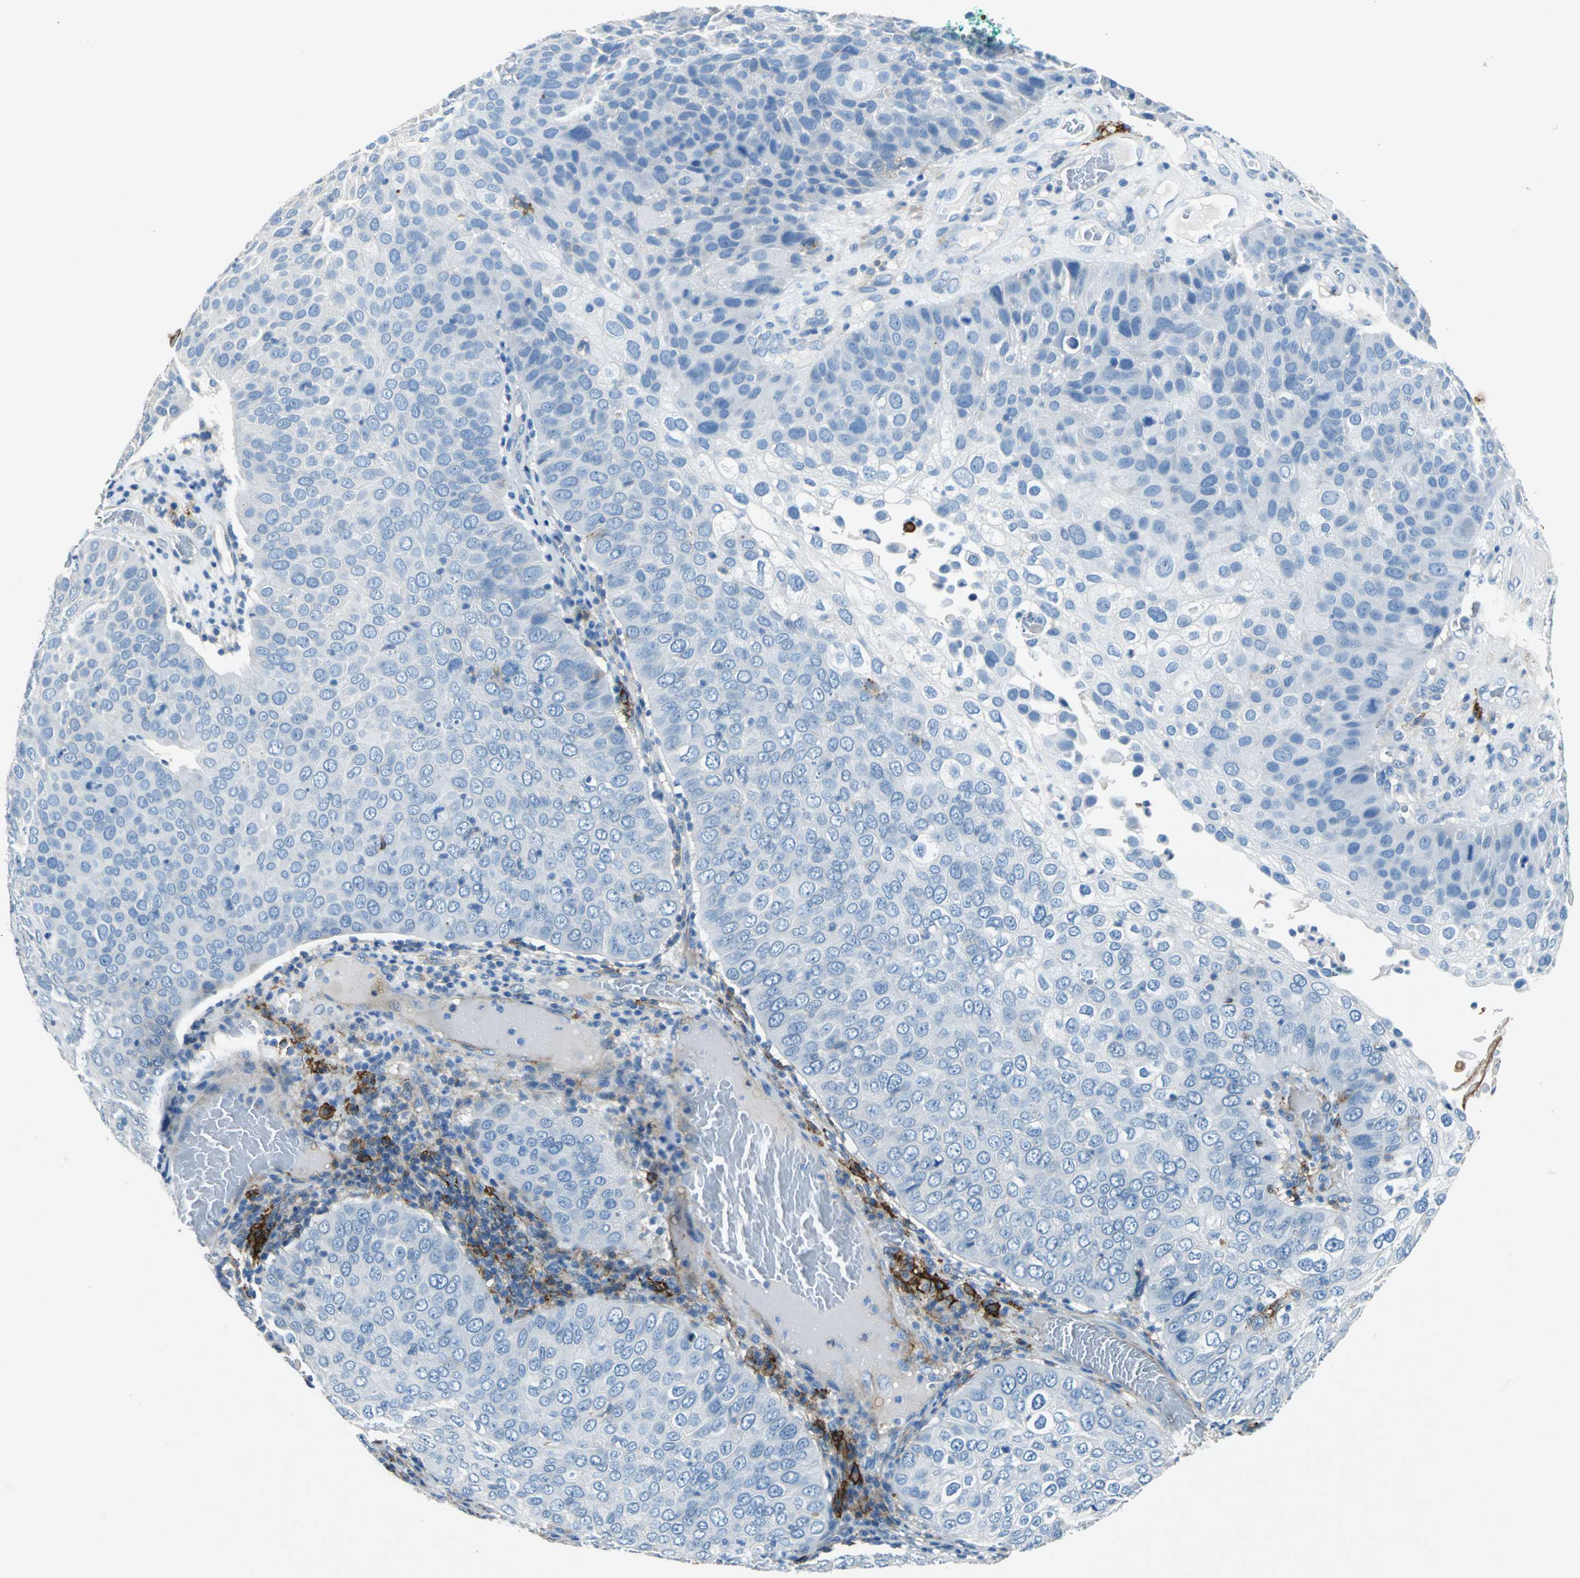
{"staining": {"intensity": "negative", "quantity": "none", "location": "none"}, "tissue": "skin cancer", "cell_type": "Tumor cells", "image_type": "cancer", "snomed": [{"axis": "morphology", "description": "Squamous cell carcinoma, NOS"}, {"axis": "topography", "description": "Skin"}], "caption": "IHC micrograph of neoplastic tissue: skin squamous cell carcinoma stained with DAB (3,3'-diaminobenzidine) demonstrates no significant protein positivity in tumor cells.", "gene": "RPS13", "patient": {"sex": "male", "age": 87}}